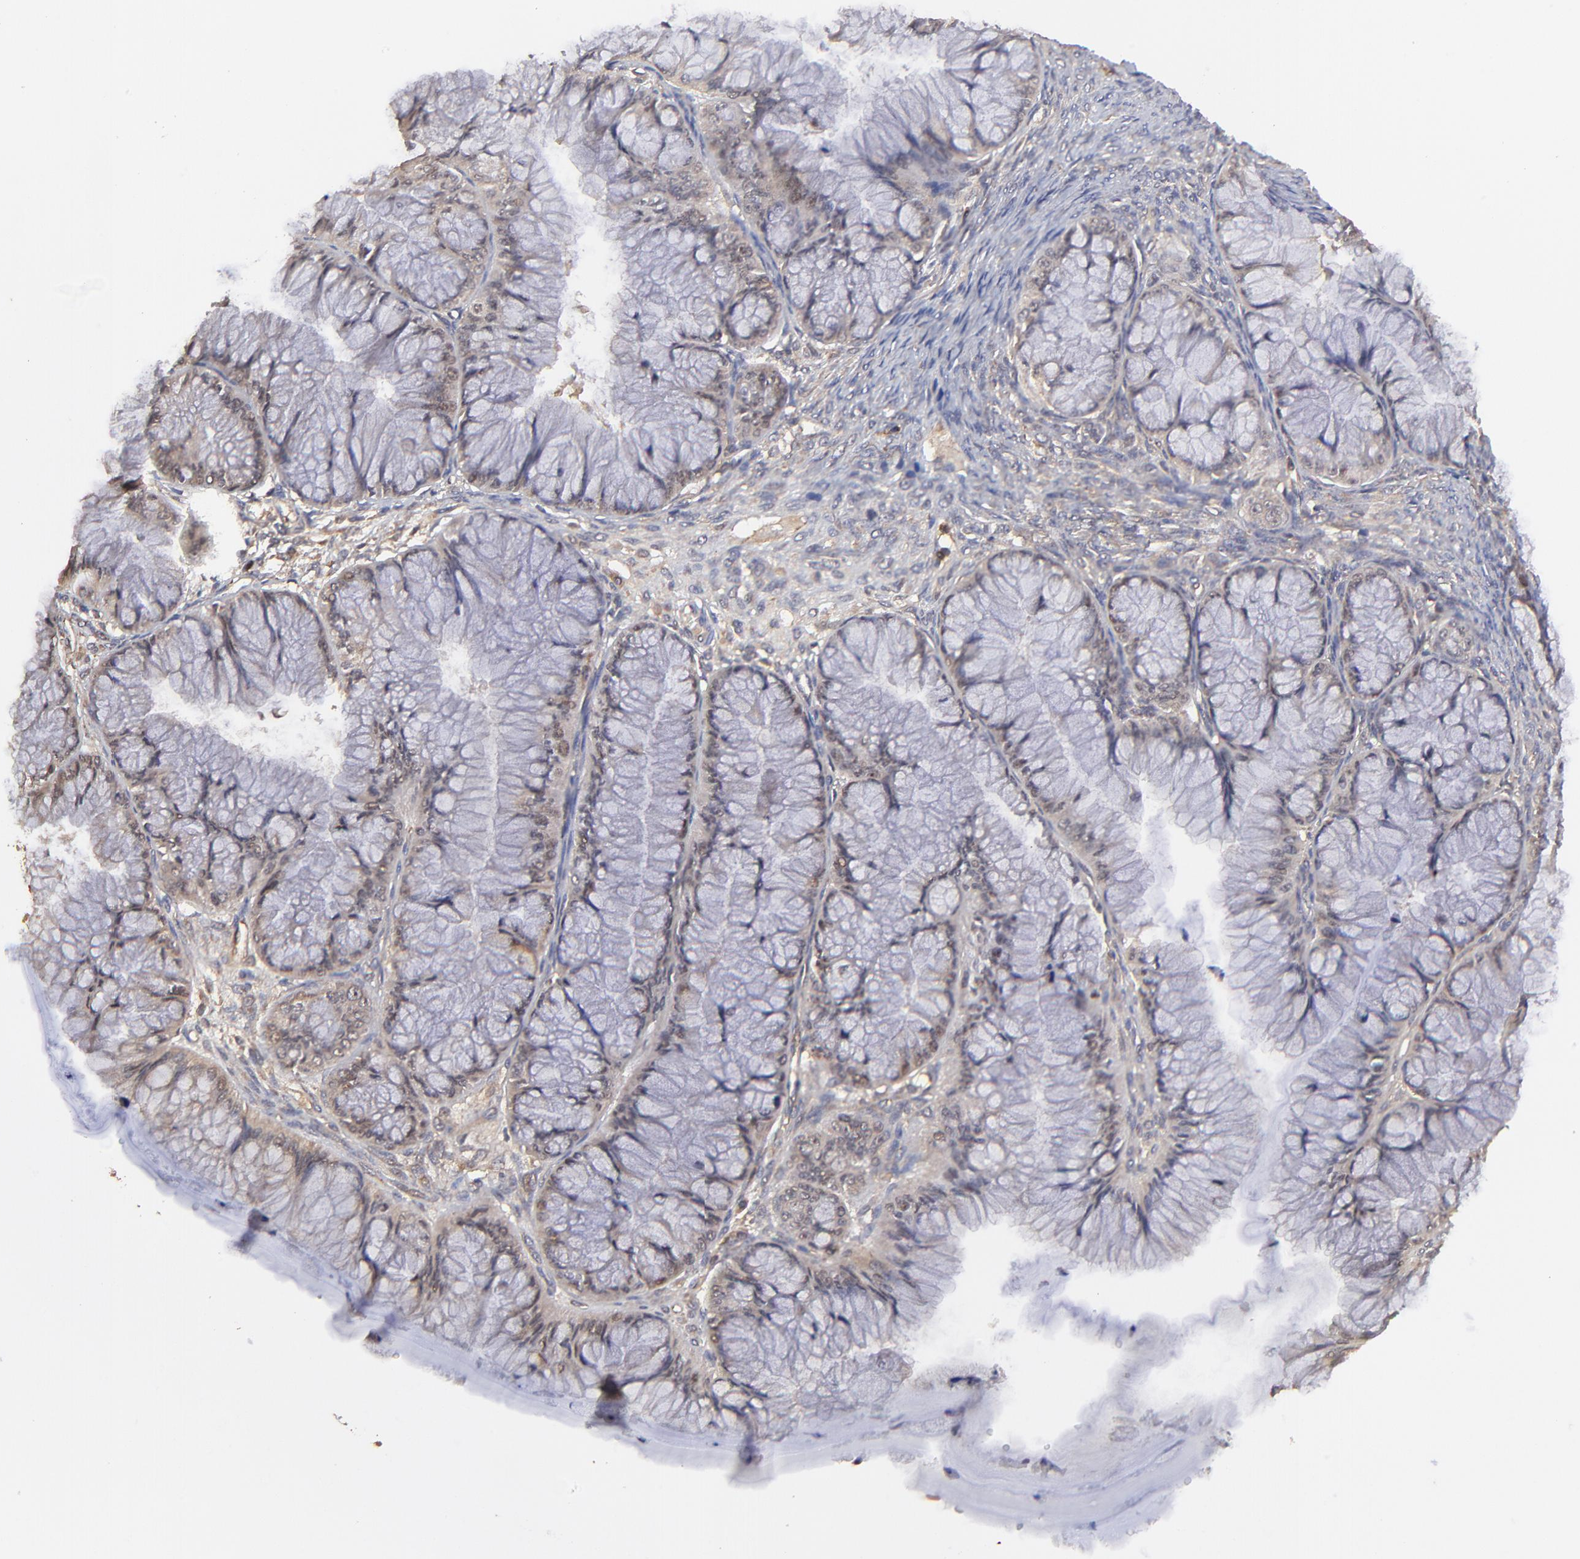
{"staining": {"intensity": "weak", "quantity": ">75%", "location": "cytoplasmic/membranous,nuclear"}, "tissue": "ovarian cancer", "cell_type": "Tumor cells", "image_type": "cancer", "snomed": [{"axis": "morphology", "description": "Cystadenocarcinoma, mucinous, NOS"}, {"axis": "topography", "description": "Ovary"}], "caption": "Immunohistochemical staining of ovarian cancer (mucinous cystadenocarcinoma) shows low levels of weak cytoplasmic/membranous and nuclear protein staining in about >75% of tumor cells. Nuclei are stained in blue.", "gene": "STON2", "patient": {"sex": "female", "age": 63}}